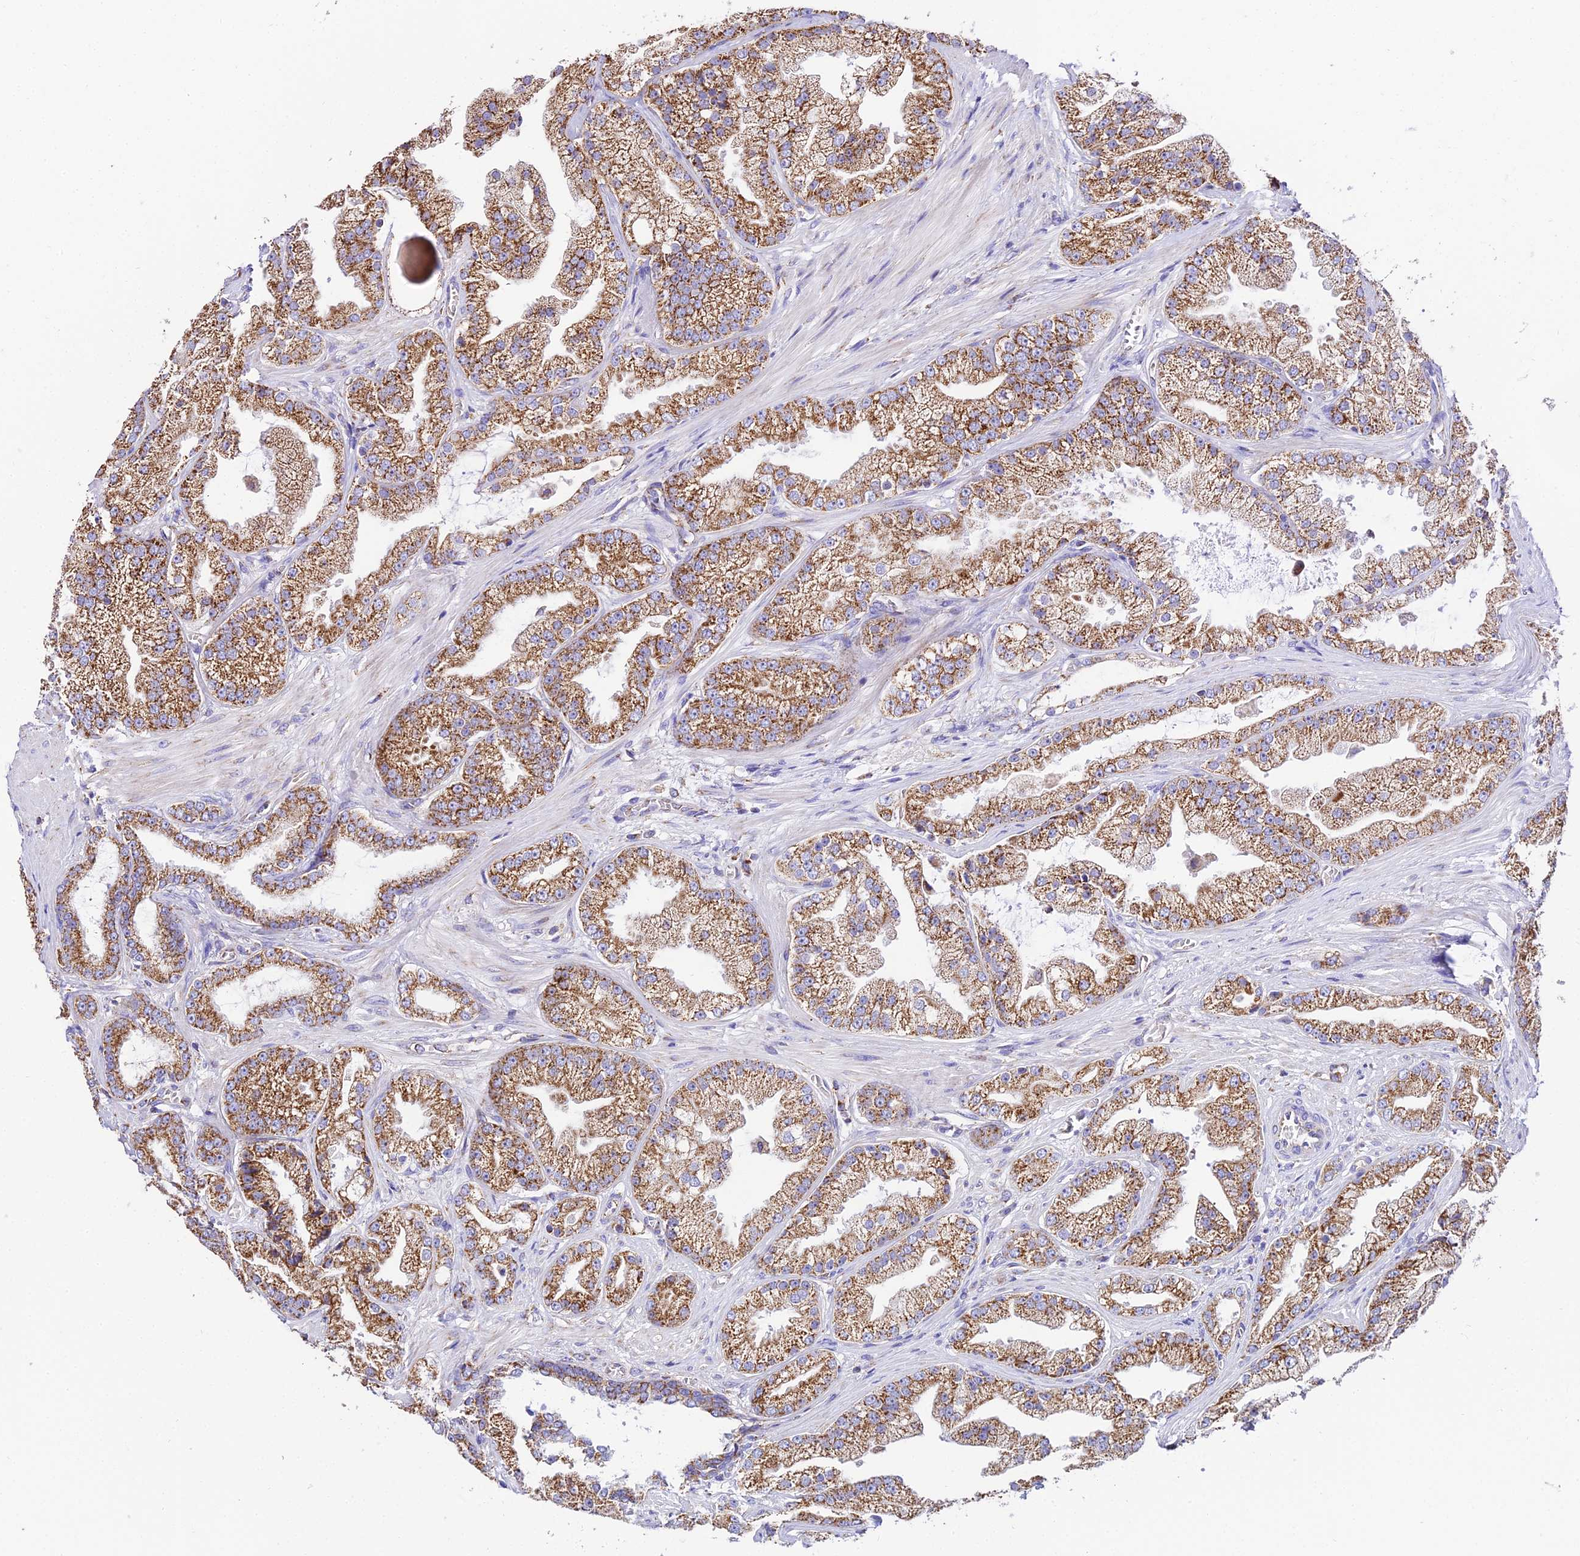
{"staining": {"intensity": "moderate", "quantity": ">75%", "location": "cytoplasmic/membranous"}, "tissue": "prostate cancer", "cell_type": "Tumor cells", "image_type": "cancer", "snomed": [{"axis": "morphology", "description": "Adenocarcinoma, Low grade"}, {"axis": "topography", "description": "Prostate"}], "caption": "High-power microscopy captured an immunohistochemistry photomicrograph of low-grade adenocarcinoma (prostate), revealing moderate cytoplasmic/membranous staining in approximately >75% of tumor cells.", "gene": "OCIAD1", "patient": {"sex": "male", "age": 57}}